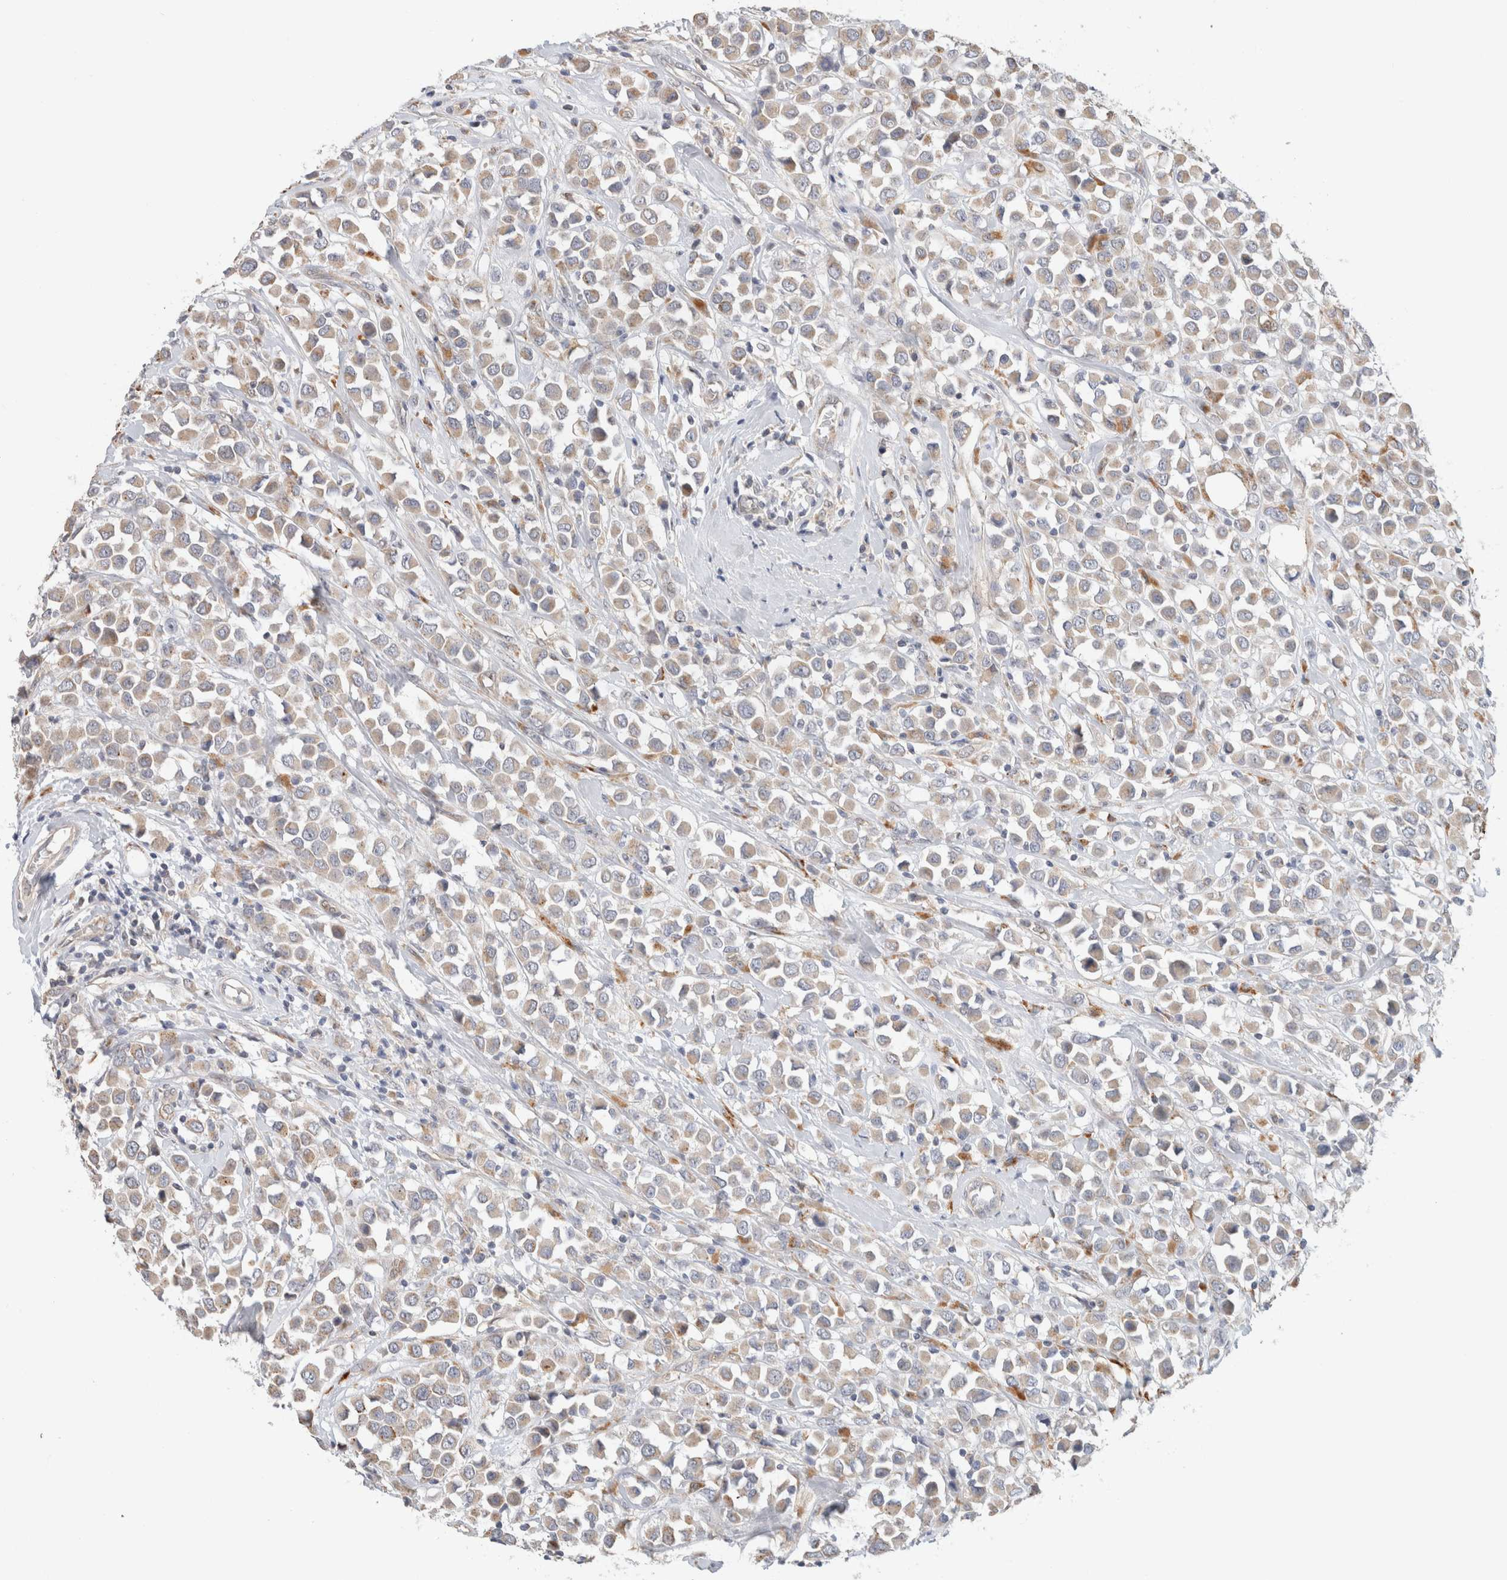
{"staining": {"intensity": "weak", "quantity": "<25%", "location": "cytoplasmic/membranous"}, "tissue": "breast cancer", "cell_type": "Tumor cells", "image_type": "cancer", "snomed": [{"axis": "morphology", "description": "Duct carcinoma"}, {"axis": "topography", "description": "Breast"}], "caption": "The histopathology image displays no staining of tumor cells in invasive ductal carcinoma (breast).", "gene": "CA13", "patient": {"sex": "female", "age": 61}}